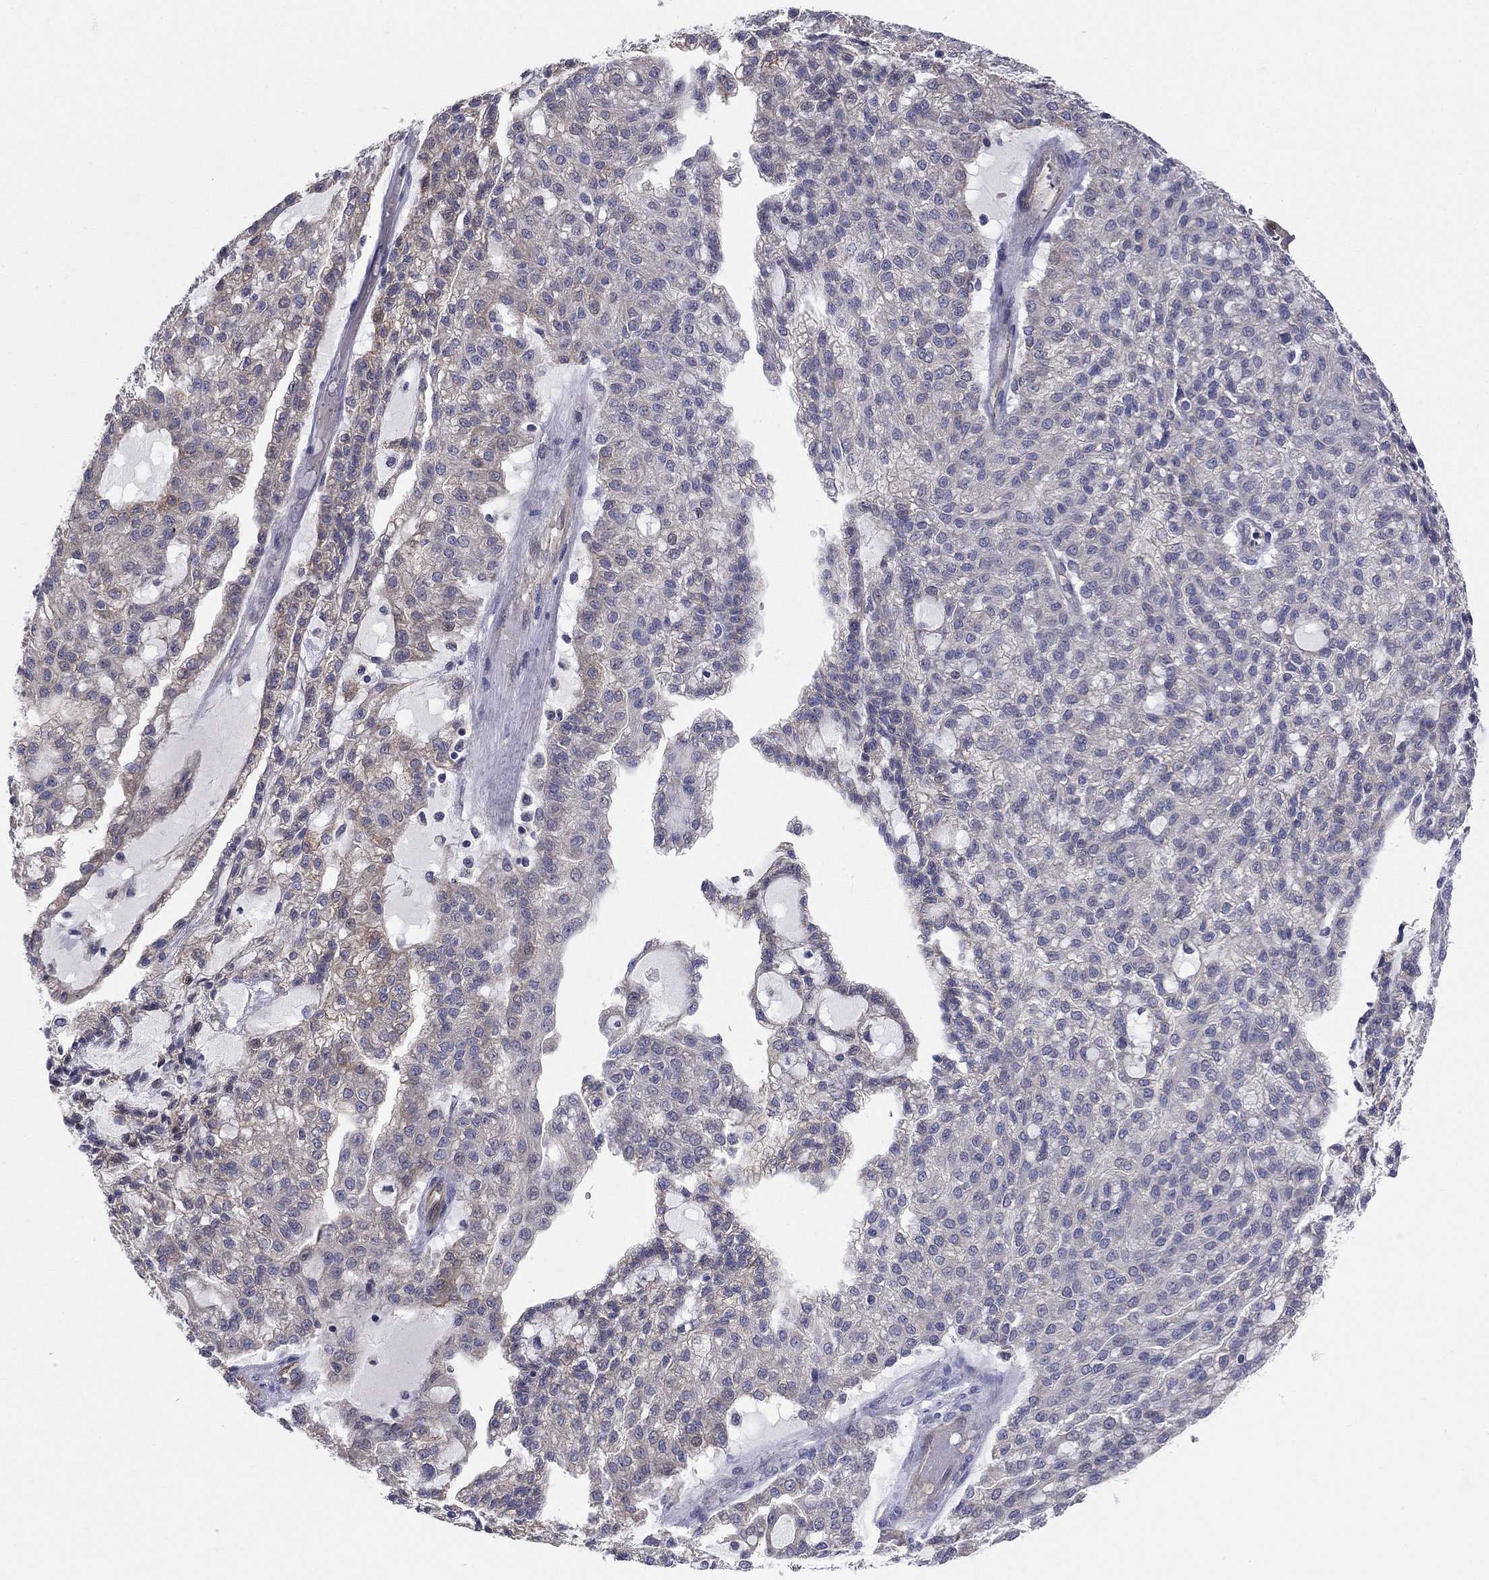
{"staining": {"intensity": "negative", "quantity": "none", "location": "none"}, "tissue": "renal cancer", "cell_type": "Tumor cells", "image_type": "cancer", "snomed": [{"axis": "morphology", "description": "Adenocarcinoma, NOS"}, {"axis": "topography", "description": "Kidney"}], "caption": "Immunohistochemistry histopathology image of neoplastic tissue: human adenocarcinoma (renal) stained with DAB displays no significant protein staining in tumor cells.", "gene": "EMP2", "patient": {"sex": "male", "age": 63}}